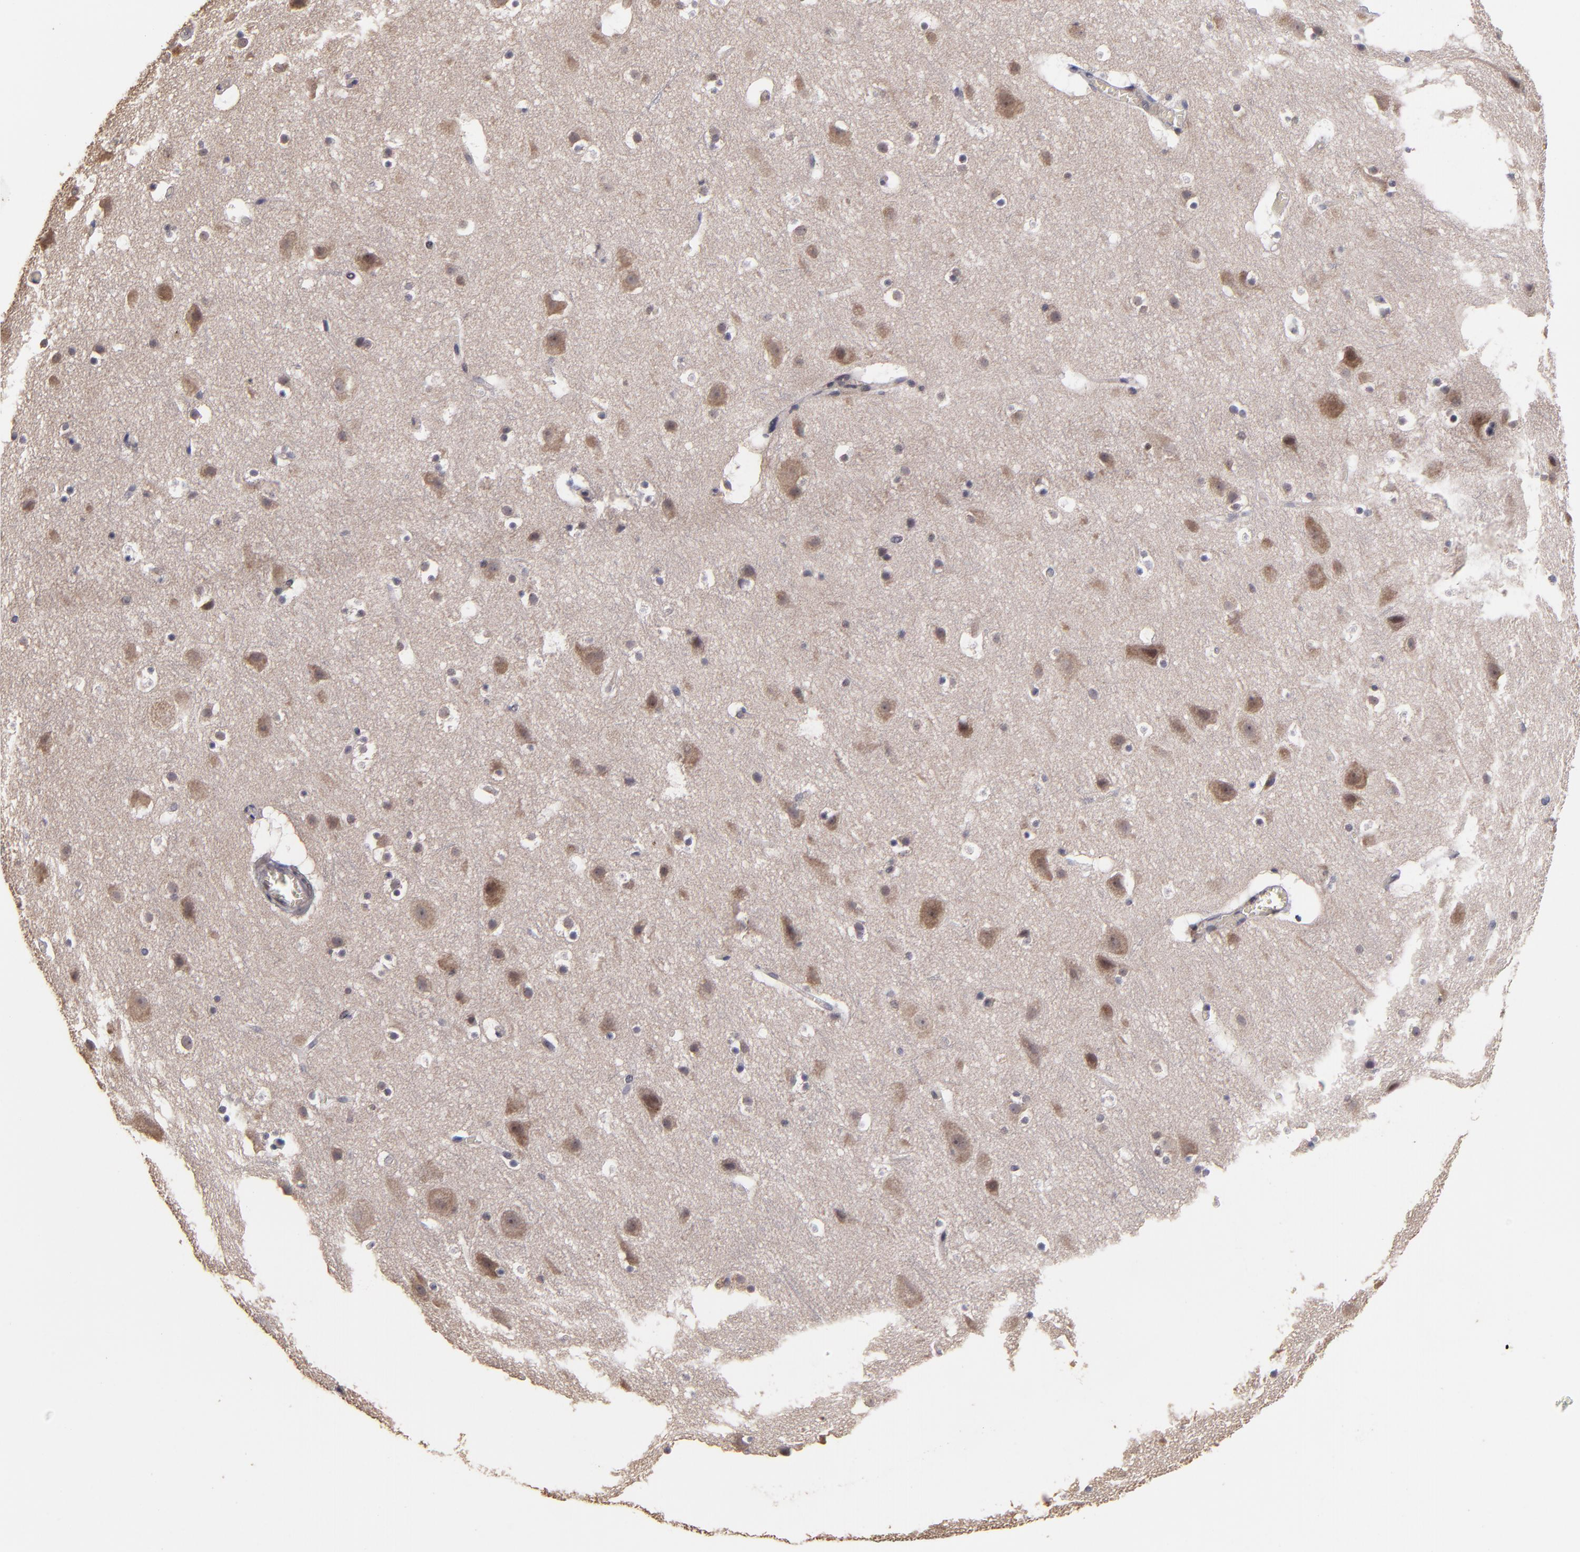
{"staining": {"intensity": "negative", "quantity": "none", "location": "none"}, "tissue": "cerebral cortex", "cell_type": "Endothelial cells", "image_type": "normal", "snomed": [{"axis": "morphology", "description": "Normal tissue, NOS"}, {"axis": "topography", "description": "Cerebral cortex"}], "caption": "DAB immunohistochemical staining of unremarkable cerebral cortex reveals no significant positivity in endothelial cells.", "gene": "CASP1", "patient": {"sex": "male", "age": 45}}